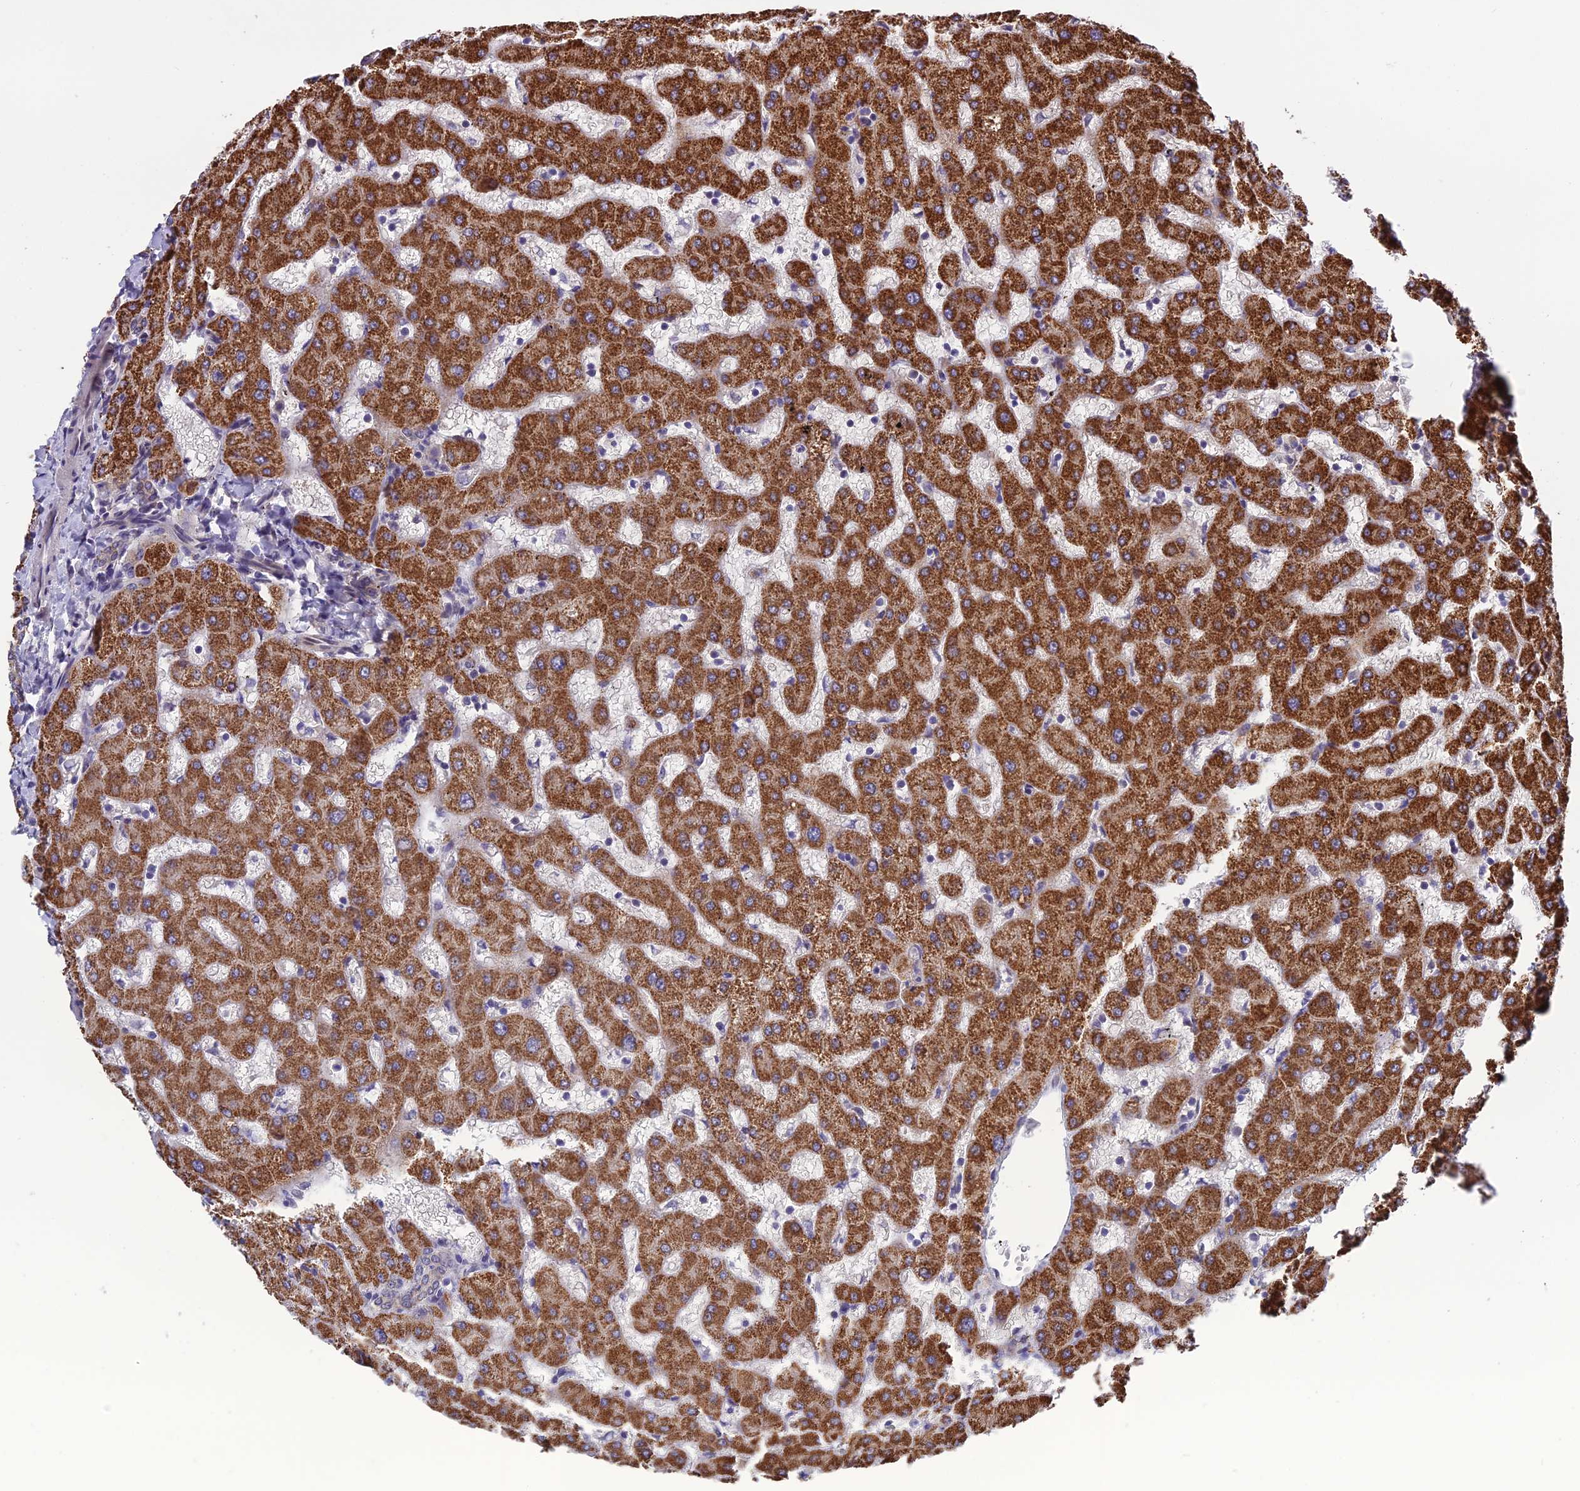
{"staining": {"intensity": "moderate", "quantity": "<25%", "location": "cytoplasmic/membranous"}, "tissue": "liver", "cell_type": "Cholangiocytes", "image_type": "normal", "snomed": [{"axis": "morphology", "description": "Normal tissue, NOS"}, {"axis": "topography", "description": "Liver"}], "caption": "Immunohistochemistry micrograph of unremarkable liver: liver stained using immunohistochemistry (IHC) exhibits low levels of moderate protein expression localized specifically in the cytoplasmic/membranous of cholangiocytes, appearing as a cytoplasmic/membranous brown color.", "gene": "CYP2R1", "patient": {"sex": "female", "age": 63}}